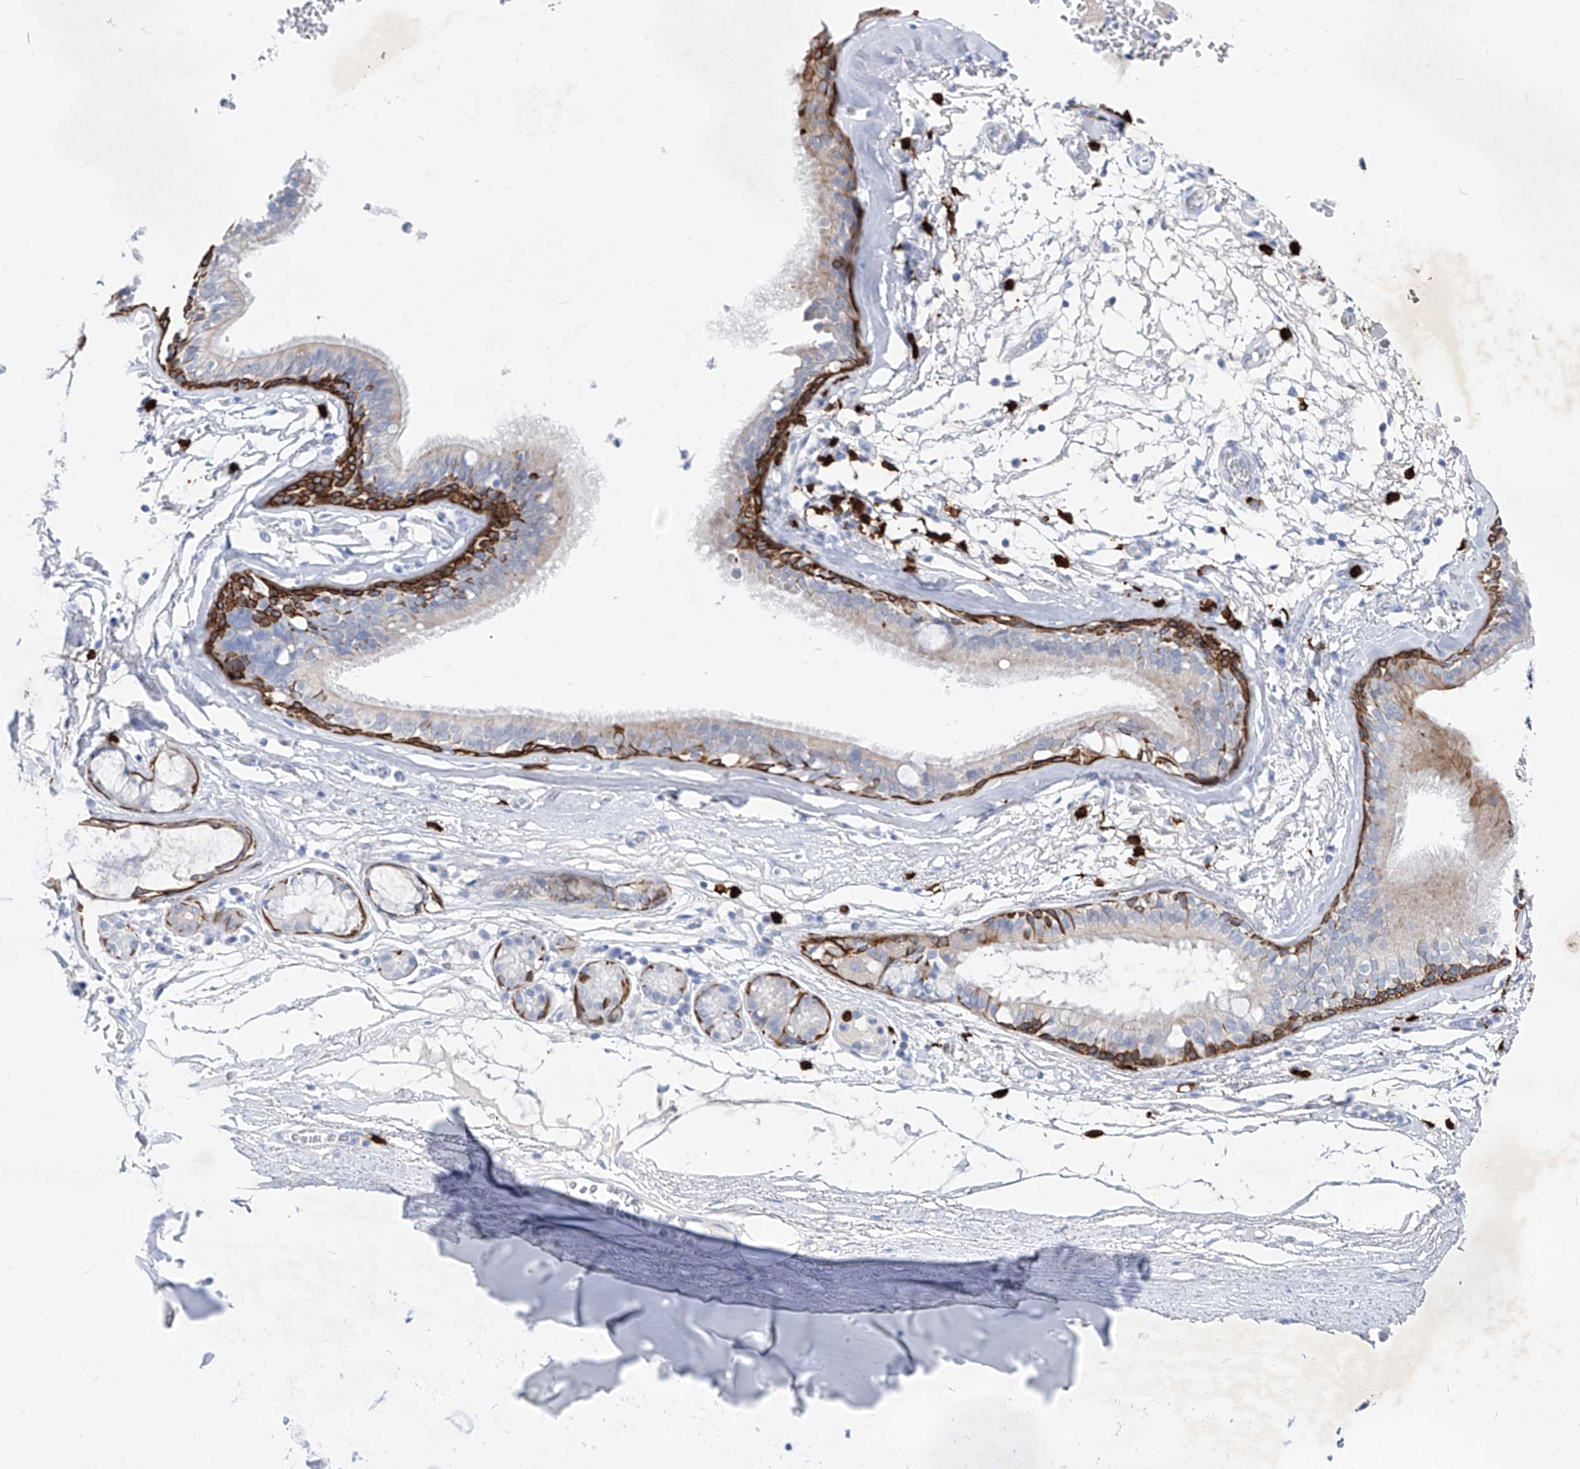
{"staining": {"intensity": "negative", "quantity": "none", "location": "none"}, "tissue": "adipose tissue", "cell_type": "Adipocytes", "image_type": "normal", "snomed": [{"axis": "morphology", "description": "Normal tissue, NOS"}, {"axis": "topography", "description": "Cartilage tissue"}], "caption": "Adipose tissue was stained to show a protein in brown. There is no significant staining in adipocytes. Brightfield microscopy of IHC stained with DAB (brown) and hematoxylin (blue), captured at high magnification.", "gene": "FRS3", "patient": {"sex": "female", "age": 63}}